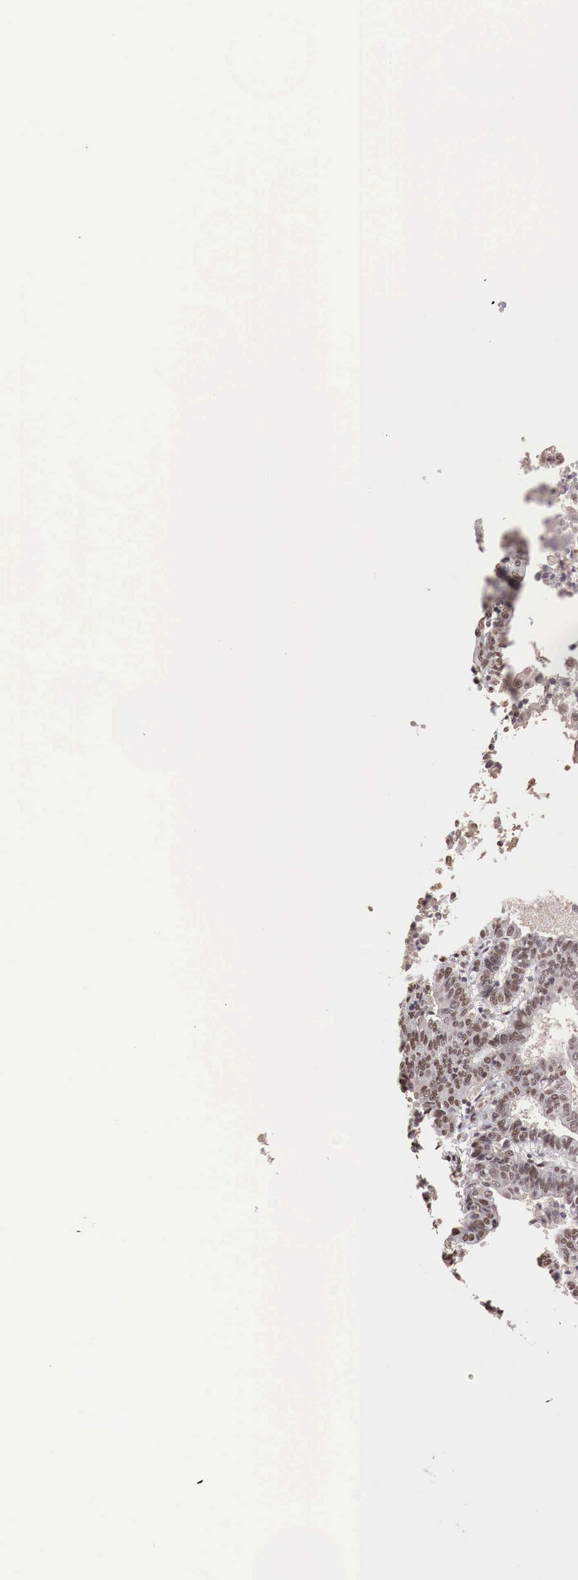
{"staining": {"intensity": "moderate", "quantity": ">75%", "location": "nuclear"}, "tissue": "endometrial cancer", "cell_type": "Tumor cells", "image_type": "cancer", "snomed": [{"axis": "morphology", "description": "Adenocarcinoma, NOS"}, {"axis": "topography", "description": "Endometrium"}], "caption": "Human adenocarcinoma (endometrial) stained with a brown dye displays moderate nuclear positive positivity in approximately >75% of tumor cells.", "gene": "FOXP2", "patient": {"sex": "female", "age": 75}}